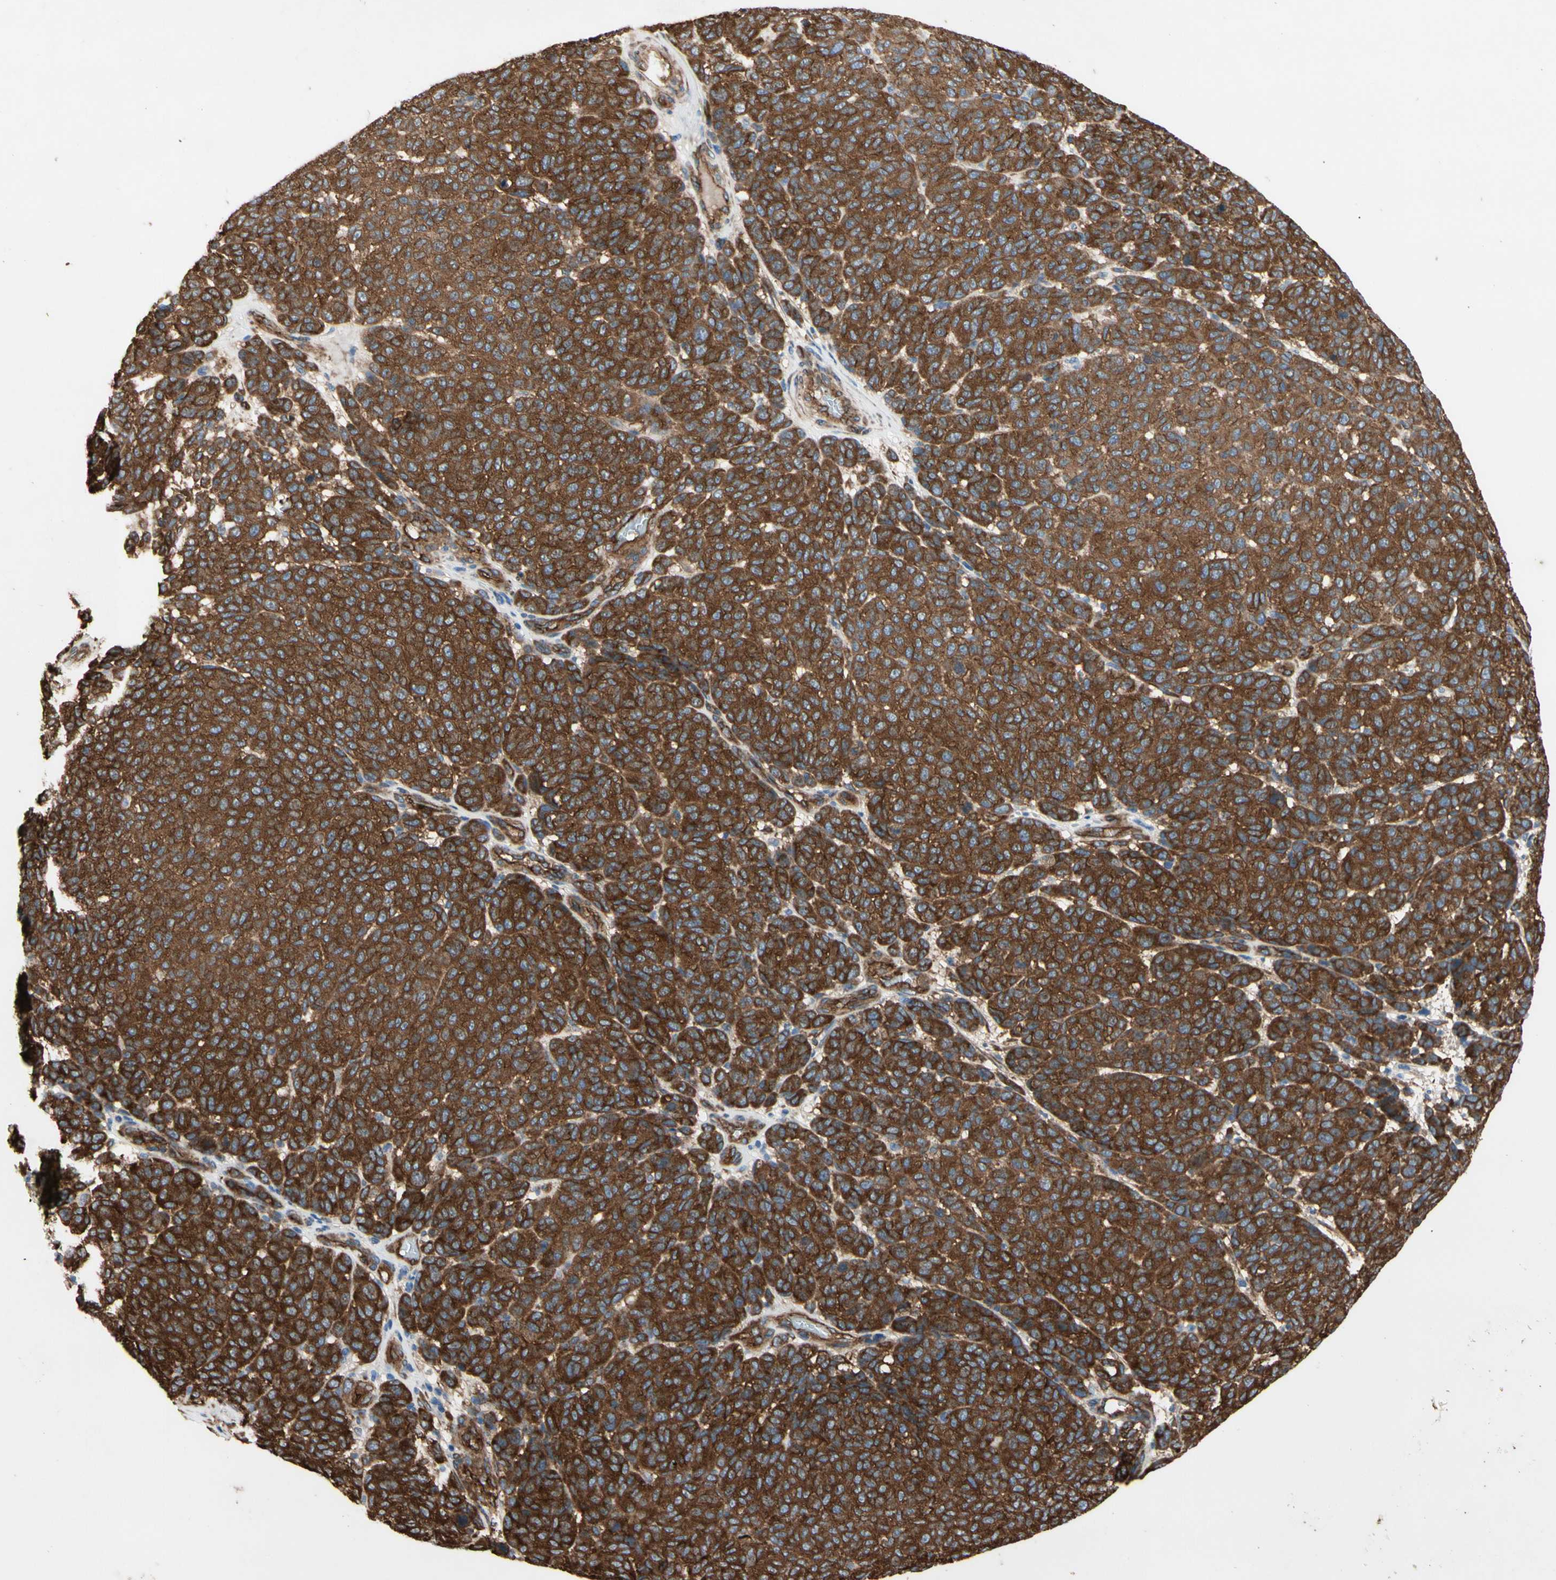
{"staining": {"intensity": "strong", "quantity": ">75%", "location": "cytoplasmic/membranous"}, "tissue": "melanoma", "cell_type": "Tumor cells", "image_type": "cancer", "snomed": [{"axis": "morphology", "description": "Malignant melanoma, NOS"}, {"axis": "topography", "description": "Skin"}], "caption": "Melanoma tissue exhibits strong cytoplasmic/membranous positivity in approximately >75% of tumor cells", "gene": "CTTNBP2", "patient": {"sex": "male", "age": 59}}